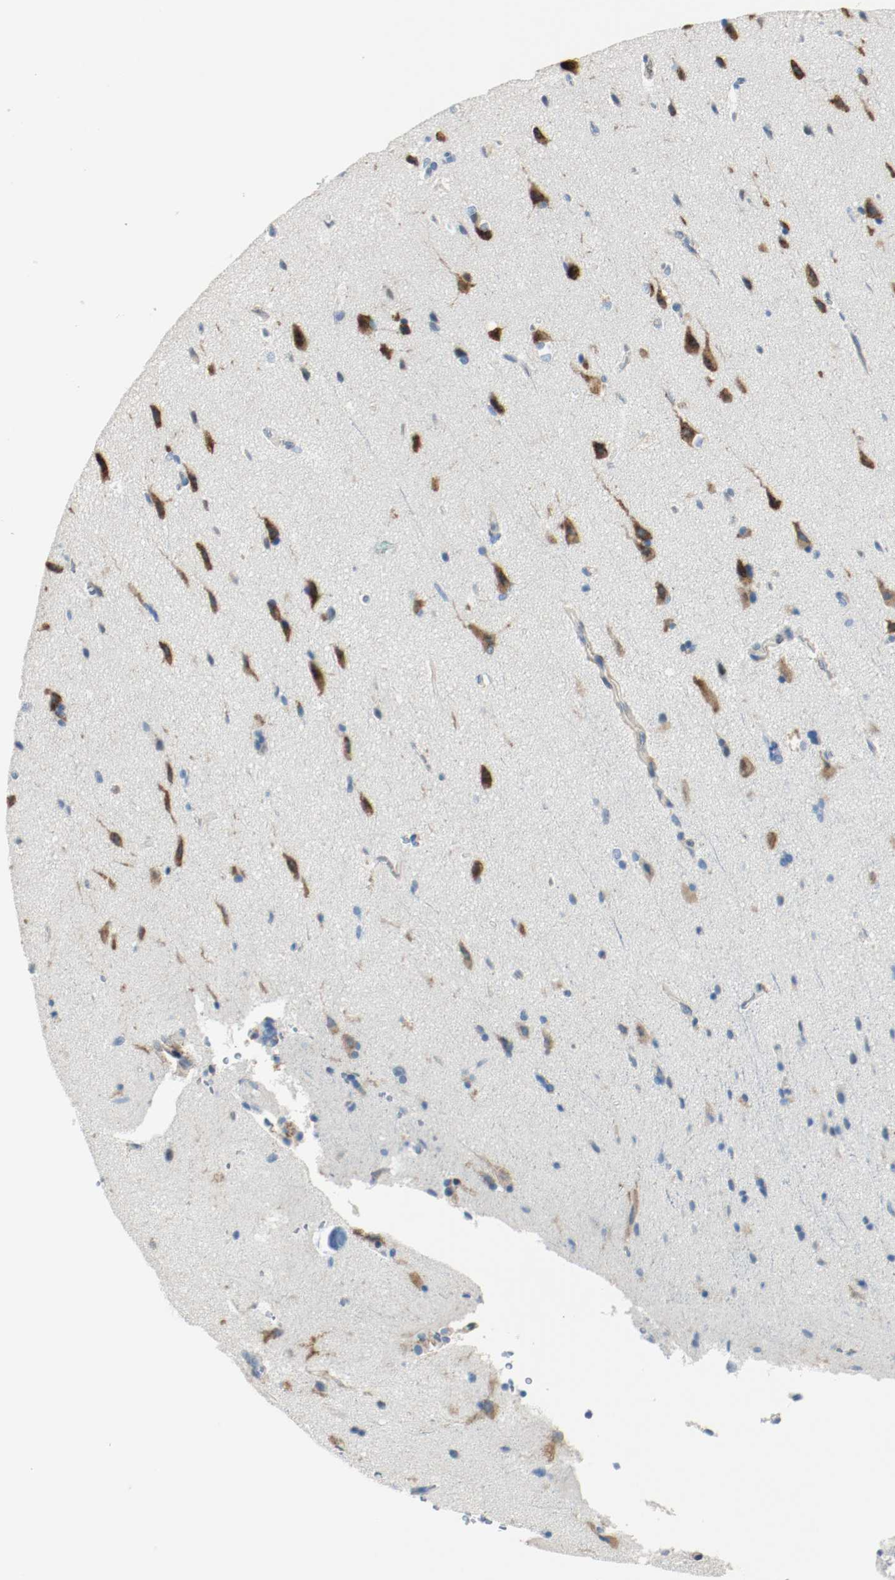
{"staining": {"intensity": "negative", "quantity": "none", "location": "none"}, "tissue": "cerebral cortex", "cell_type": "Endothelial cells", "image_type": "normal", "snomed": [{"axis": "morphology", "description": "Normal tissue, NOS"}, {"axis": "topography", "description": "Cerebral cortex"}], "caption": "High power microscopy micrograph of an immunohistochemistry (IHC) image of unremarkable cerebral cortex, revealing no significant staining in endothelial cells.", "gene": "LAMB1", "patient": {"sex": "male", "age": 62}}